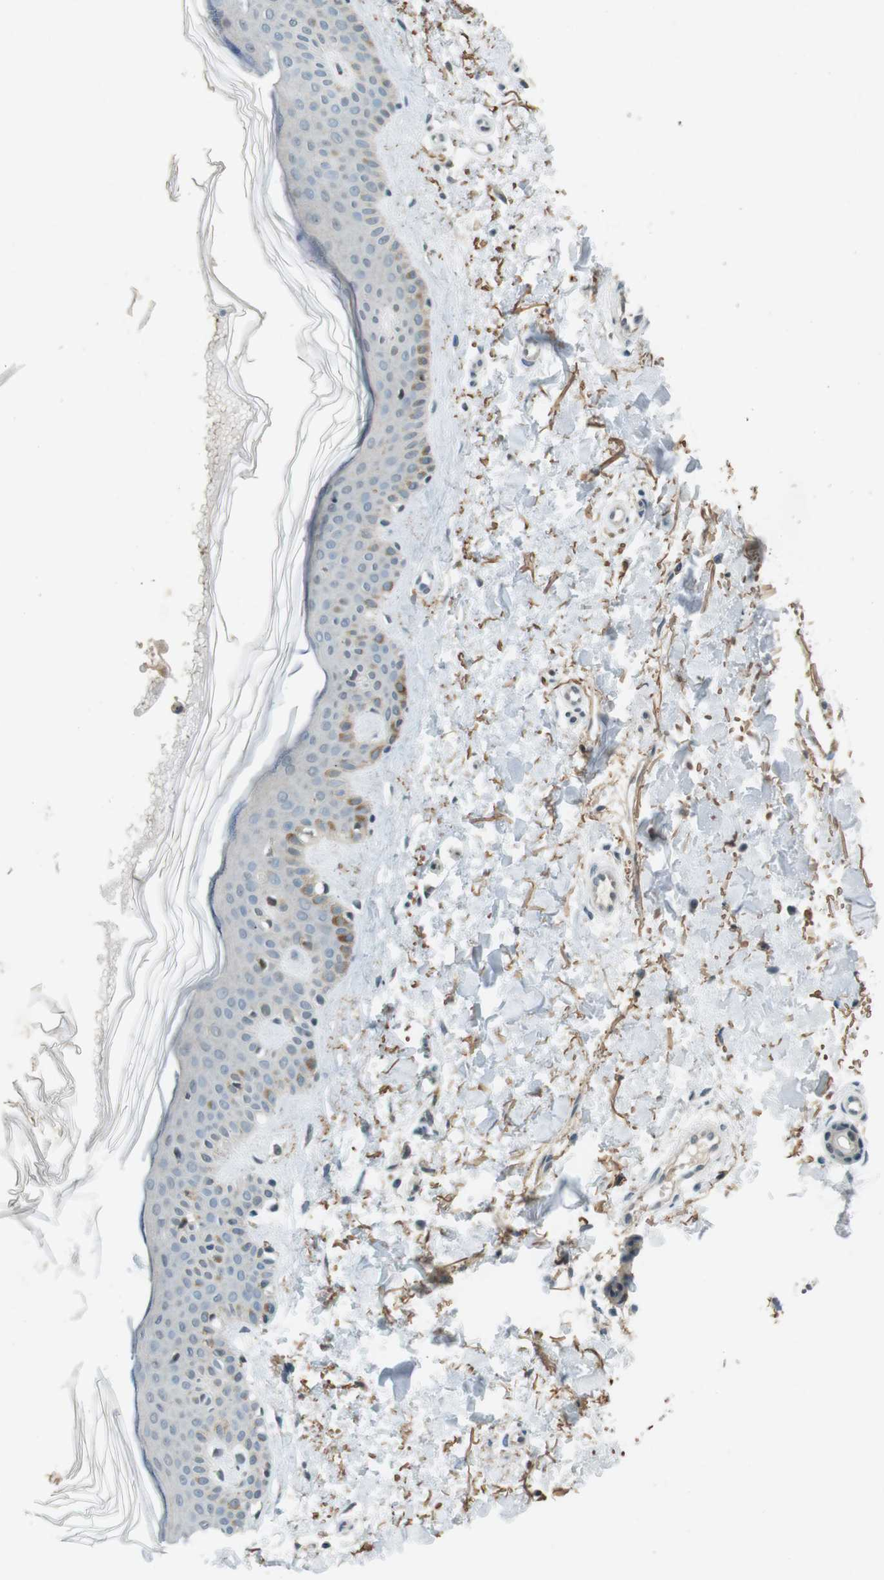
{"staining": {"intensity": "weak", "quantity": "25%-75%", "location": "cytoplasmic/membranous"}, "tissue": "skin", "cell_type": "Fibroblasts", "image_type": "normal", "snomed": [{"axis": "morphology", "description": "Normal tissue, NOS"}, {"axis": "topography", "description": "Skin"}], "caption": "This photomicrograph reveals immunohistochemistry staining of unremarkable human skin, with low weak cytoplasmic/membranous positivity in approximately 25%-75% of fibroblasts.", "gene": "CDK14", "patient": {"sex": "male", "age": 67}}